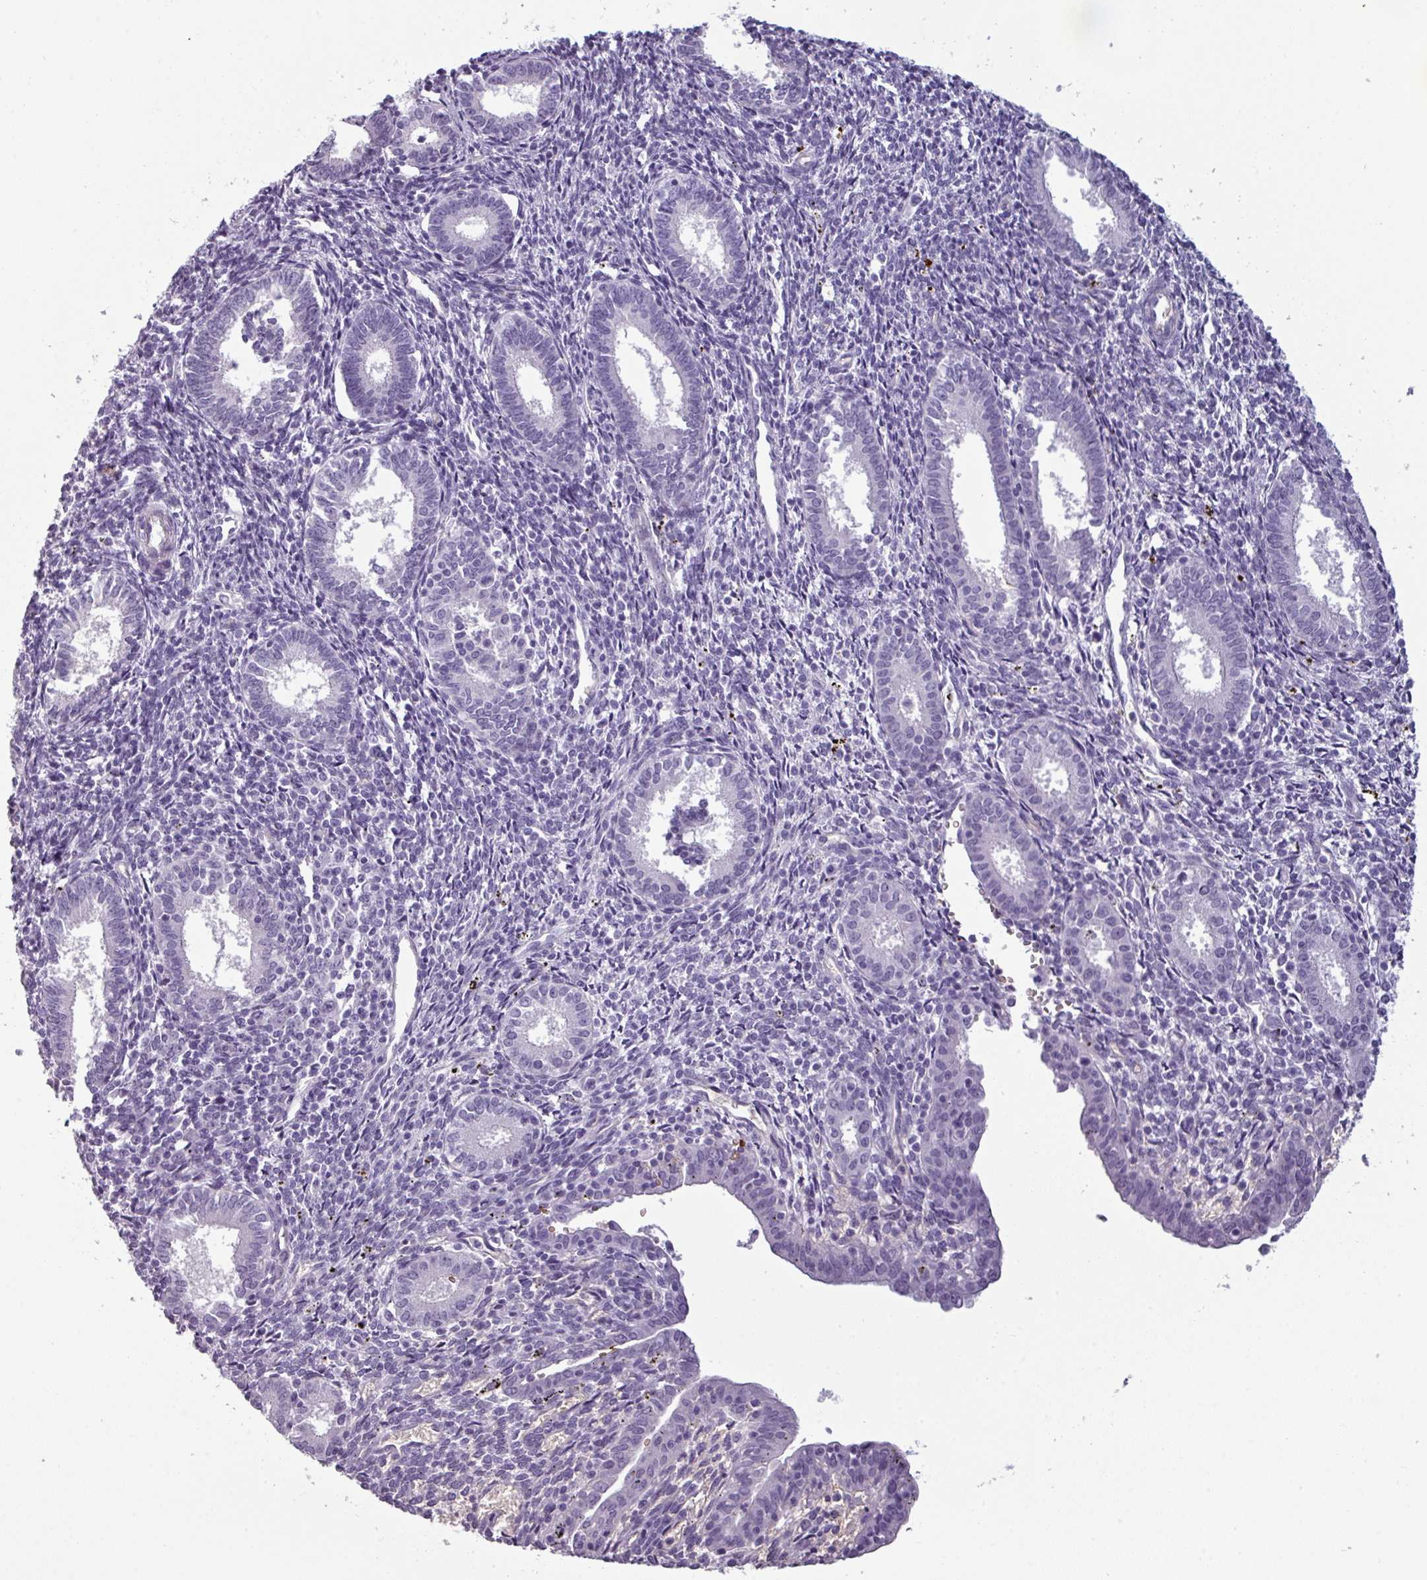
{"staining": {"intensity": "negative", "quantity": "none", "location": "none"}, "tissue": "endometrium", "cell_type": "Cells in endometrial stroma", "image_type": "normal", "snomed": [{"axis": "morphology", "description": "Normal tissue, NOS"}, {"axis": "topography", "description": "Endometrium"}], "caption": "DAB (3,3'-diaminobenzidine) immunohistochemical staining of unremarkable human endometrium displays no significant positivity in cells in endometrial stroma. Brightfield microscopy of immunohistochemistry (IHC) stained with DAB (brown) and hematoxylin (blue), captured at high magnification.", "gene": "AREL1", "patient": {"sex": "female", "age": 41}}